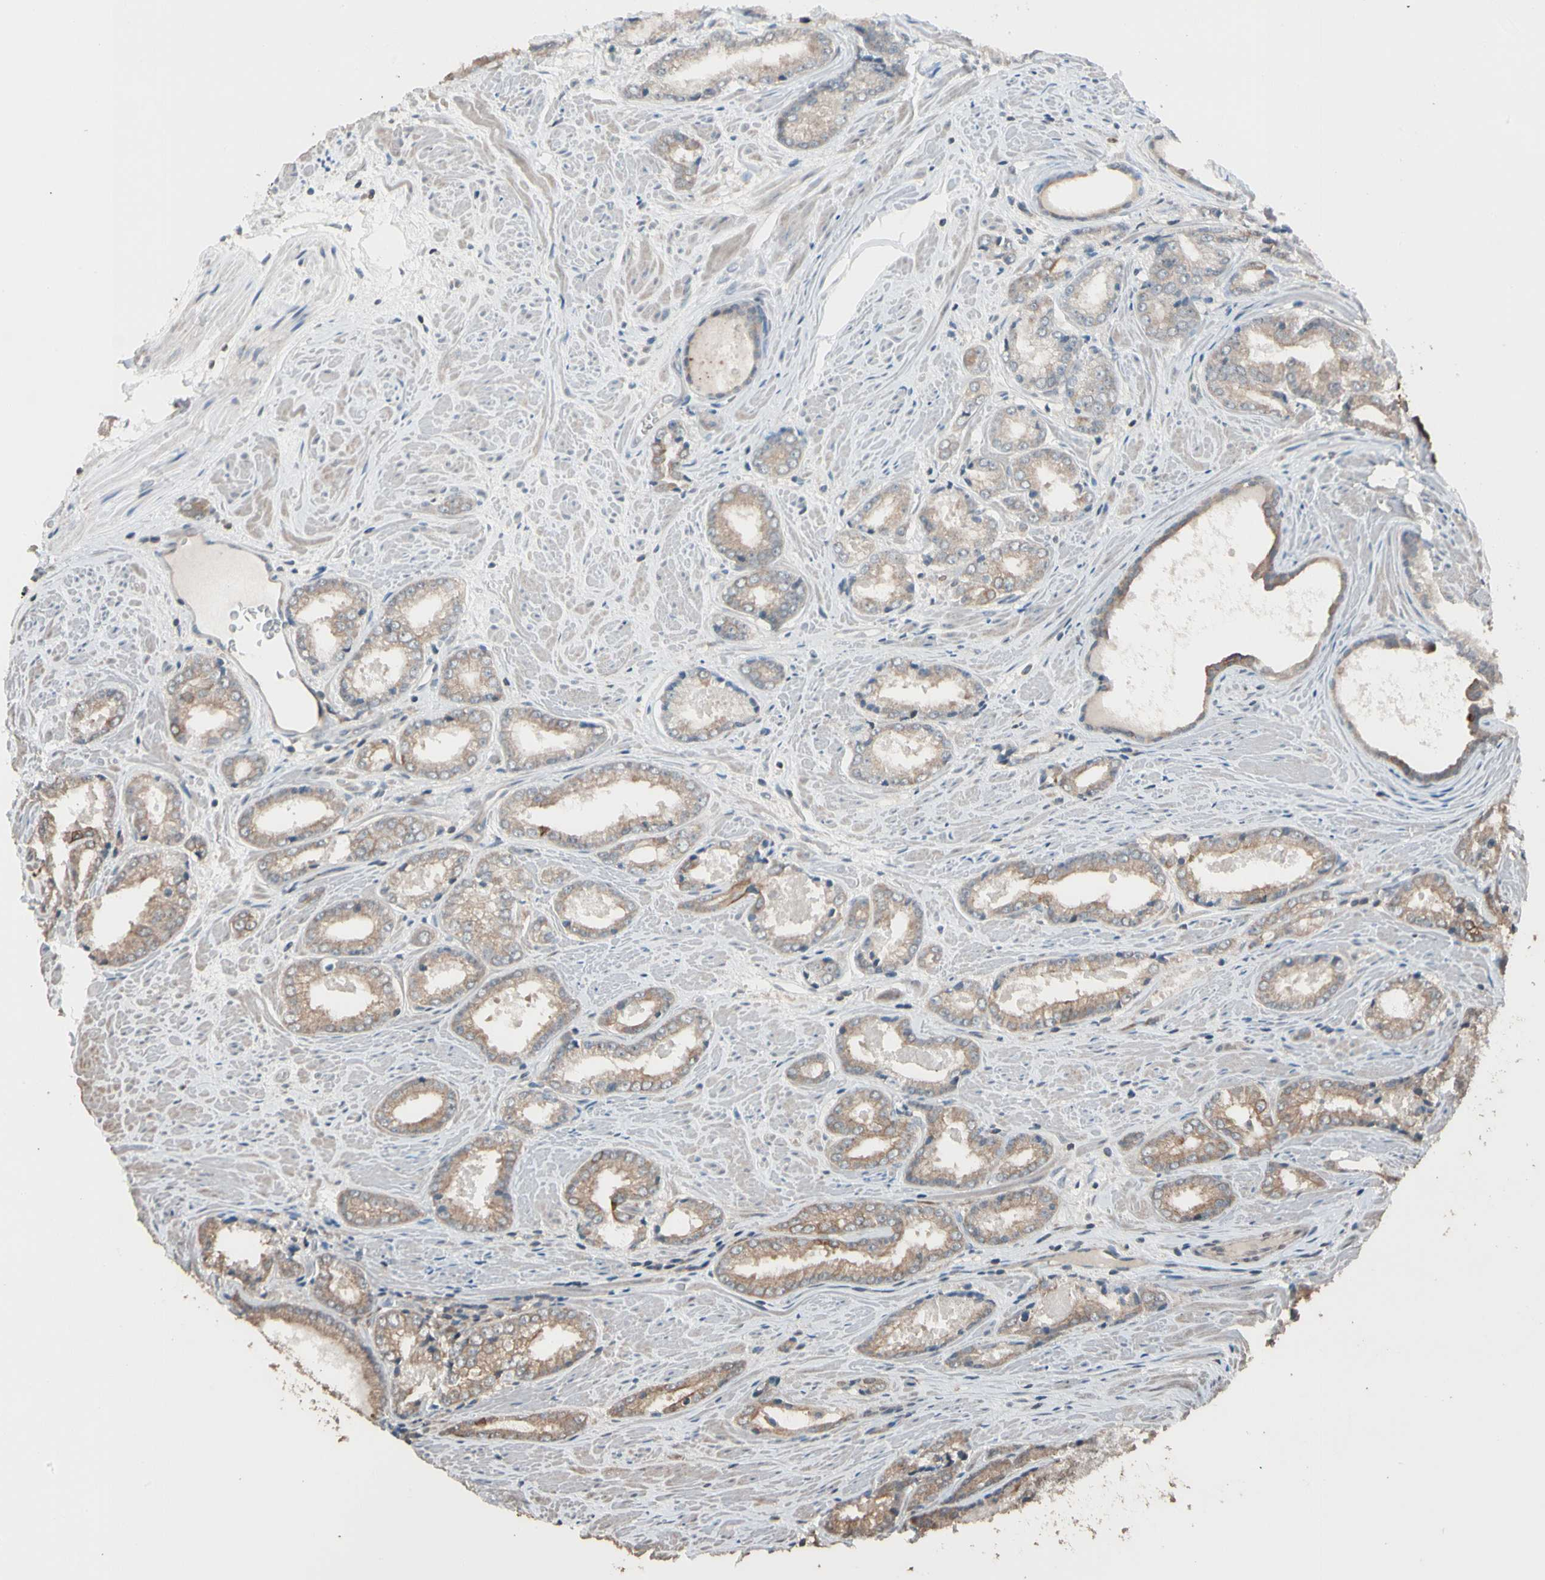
{"staining": {"intensity": "weak", "quantity": "25%-75%", "location": "cytoplasmic/membranous"}, "tissue": "prostate cancer", "cell_type": "Tumor cells", "image_type": "cancer", "snomed": [{"axis": "morphology", "description": "Adenocarcinoma, Low grade"}, {"axis": "topography", "description": "Prostate"}], "caption": "Human prostate adenocarcinoma (low-grade) stained for a protein (brown) shows weak cytoplasmic/membranous positive positivity in about 25%-75% of tumor cells.", "gene": "MAP3K7", "patient": {"sex": "male", "age": 64}}